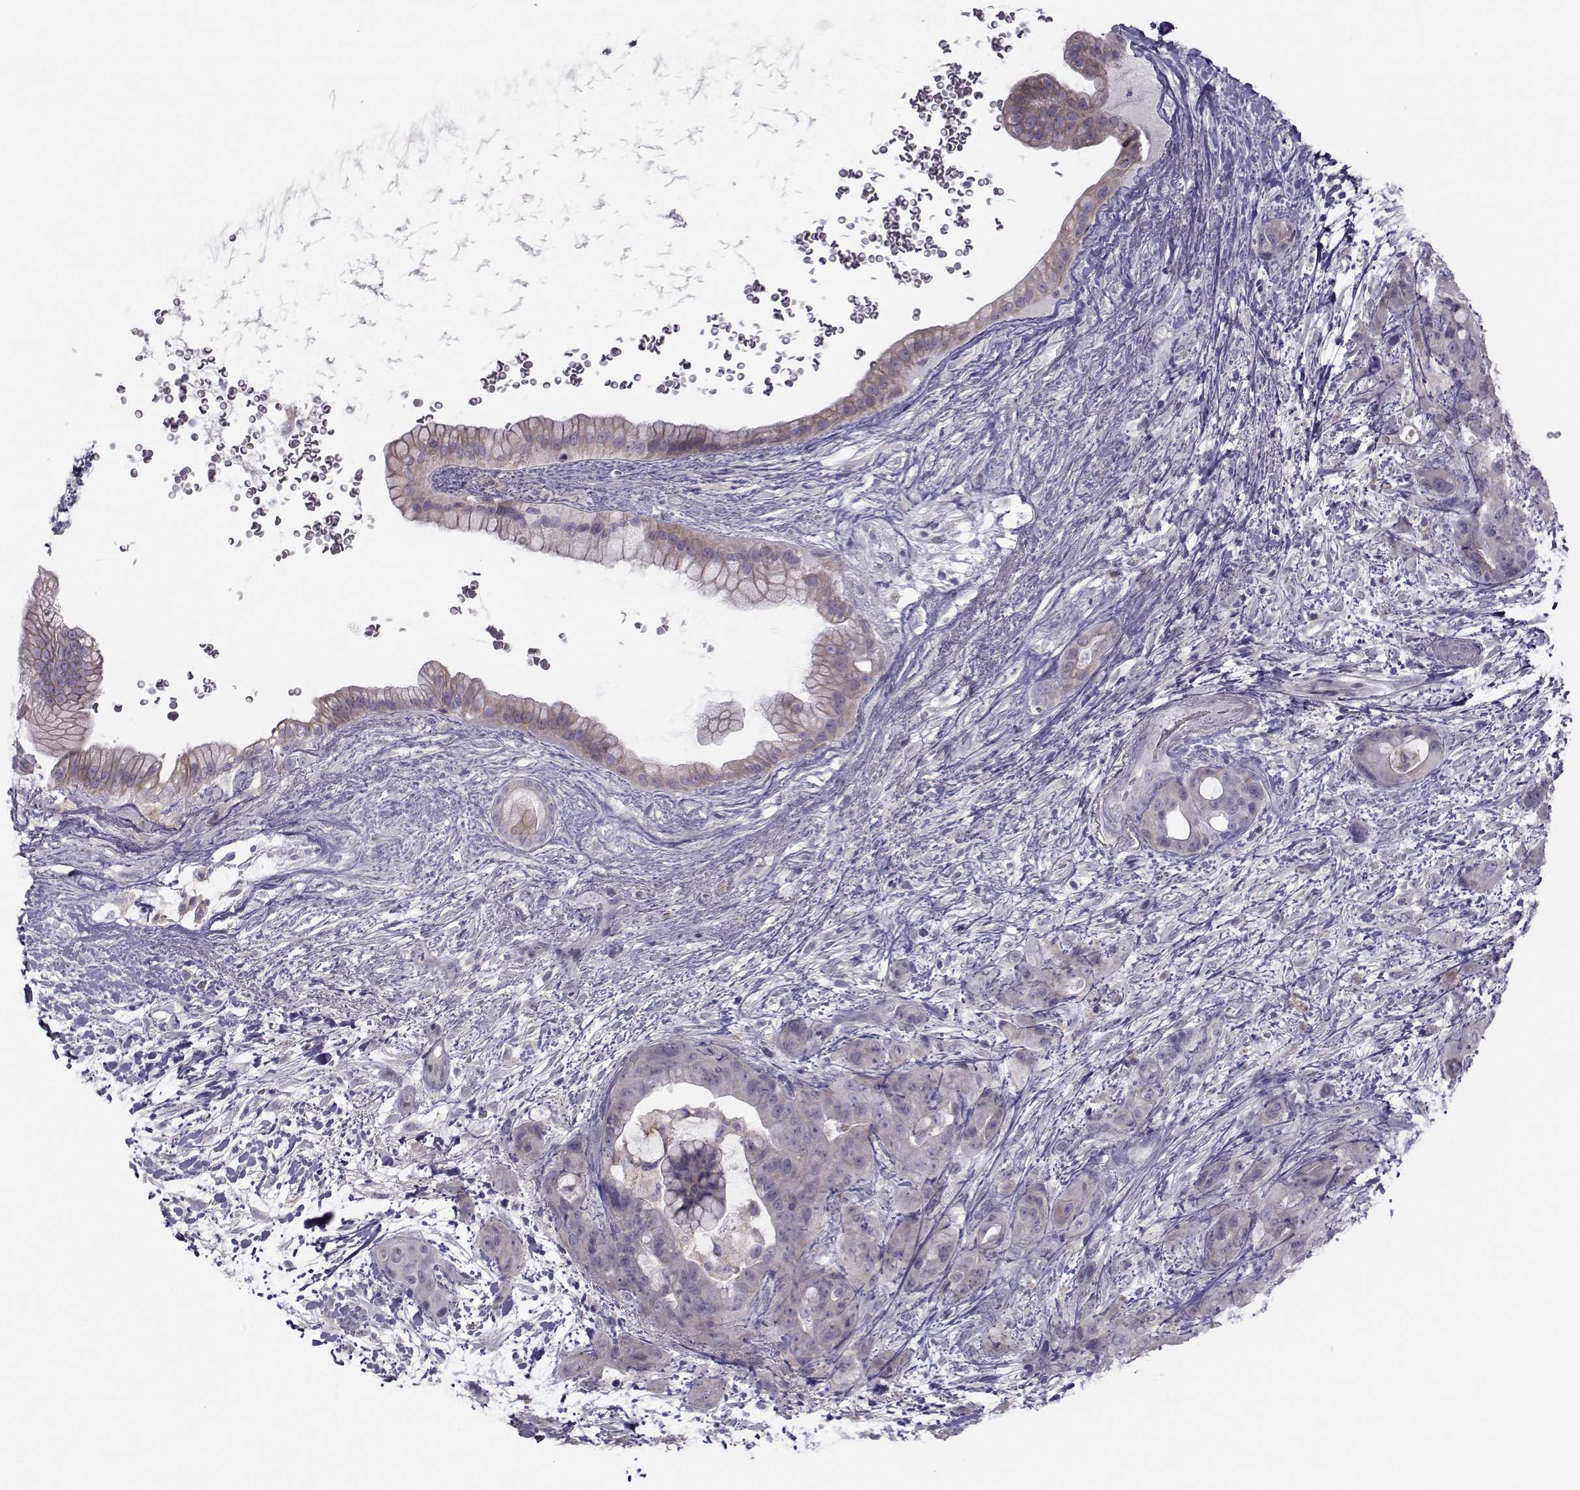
{"staining": {"intensity": "weak", "quantity": "<25%", "location": "cytoplasmic/membranous"}, "tissue": "pancreatic cancer", "cell_type": "Tumor cells", "image_type": "cancer", "snomed": [{"axis": "morphology", "description": "Adenocarcinoma, NOS"}, {"axis": "topography", "description": "Pancreas"}], "caption": "Immunohistochemistry (IHC) image of neoplastic tissue: pancreatic adenocarcinoma stained with DAB (3,3'-diaminobenzidine) demonstrates no significant protein expression in tumor cells.", "gene": "GARIN3", "patient": {"sex": "male", "age": 71}}